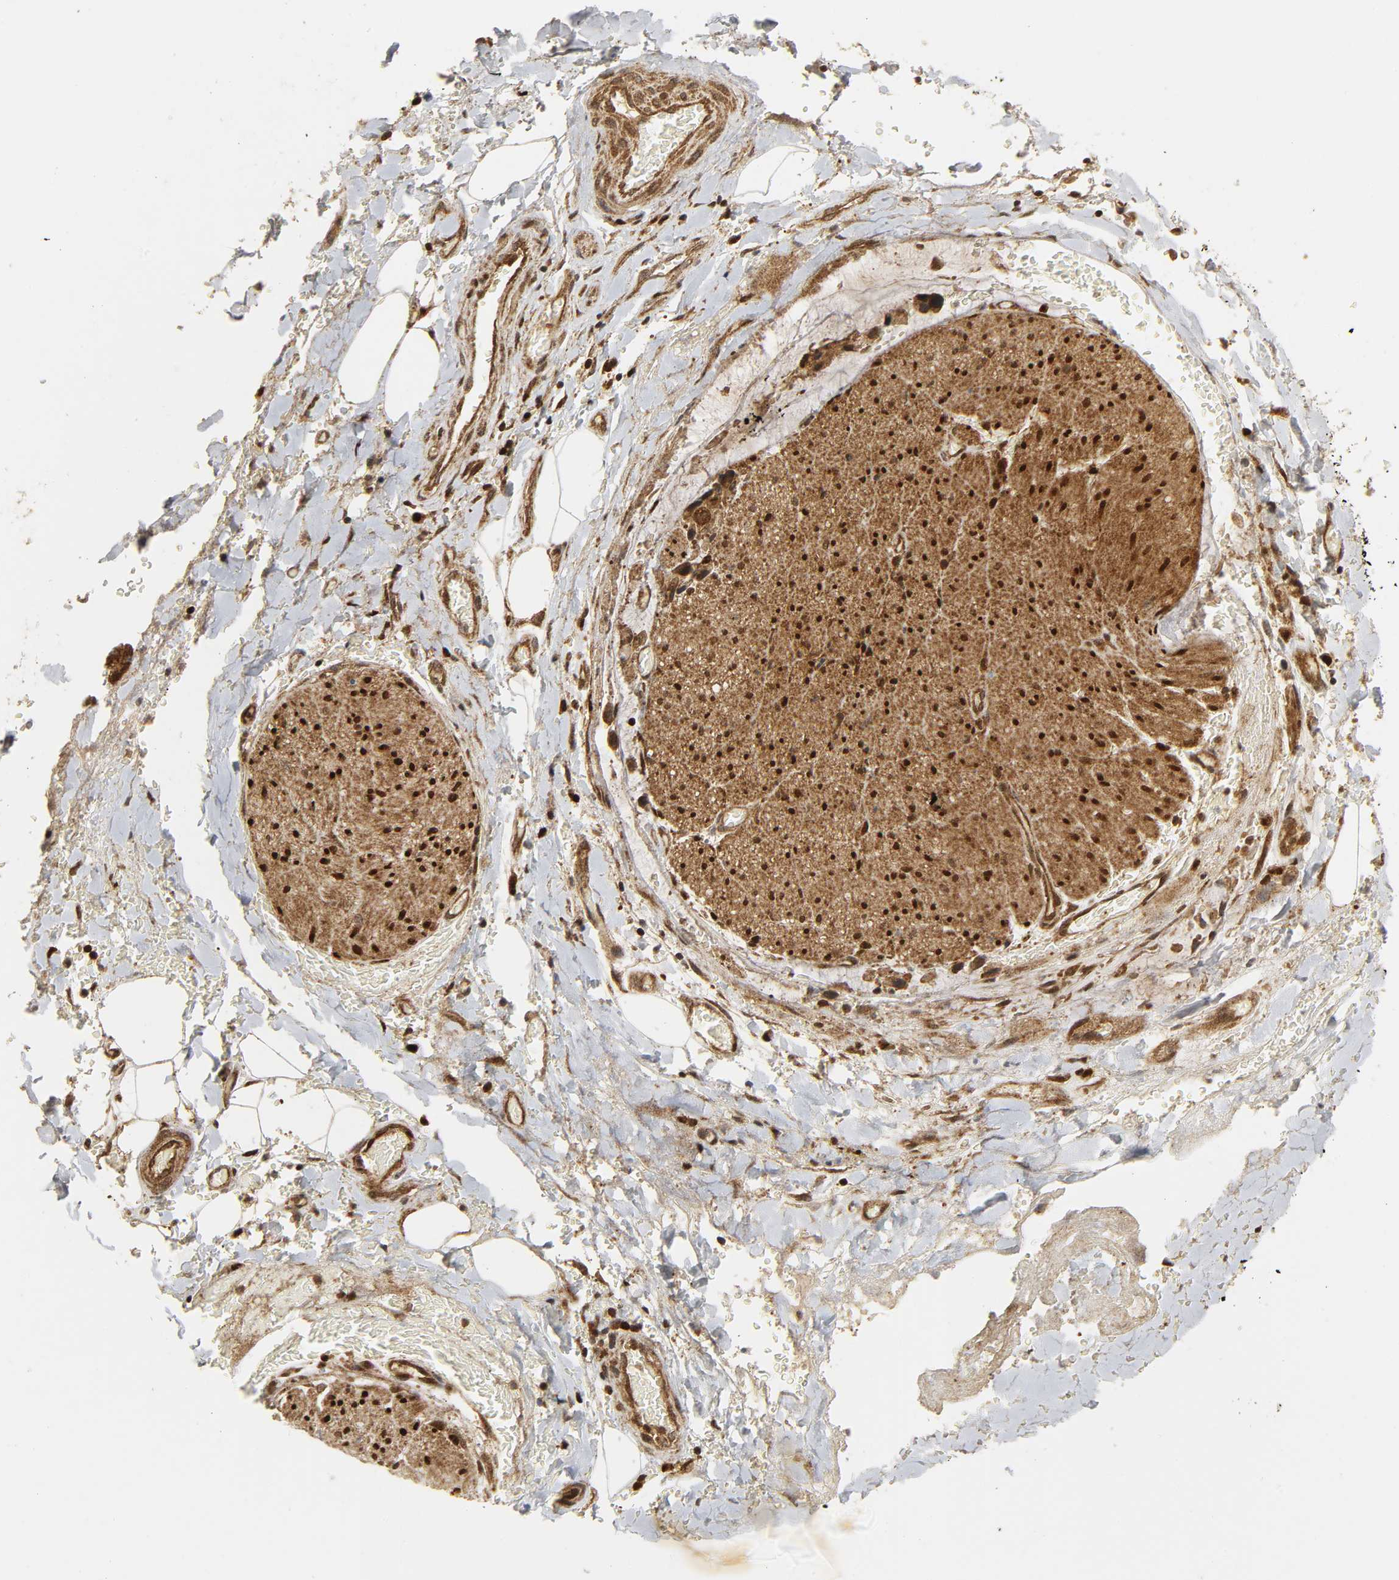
{"staining": {"intensity": "strong", "quantity": ">75%", "location": "cytoplasmic/membranous,nuclear"}, "tissue": "adipose tissue", "cell_type": "Adipocytes", "image_type": "normal", "snomed": [{"axis": "morphology", "description": "Normal tissue, NOS"}, {"axis": "morphology", "description": "Cholangiocarcinoma"}, {"axis": "topography", "description": "Liver"}, {"axis": "topography", "description": "Peripheral nerve tissue"}], "caption": "Brown immunohistochemical staining in unremarkable adipose tissue displays strong cytoplasmic/membranous,nuclear staining in approximately >75% of adipocytes.", "gene": "CHUK", "patient": {"sex": "male", "age": 50}}